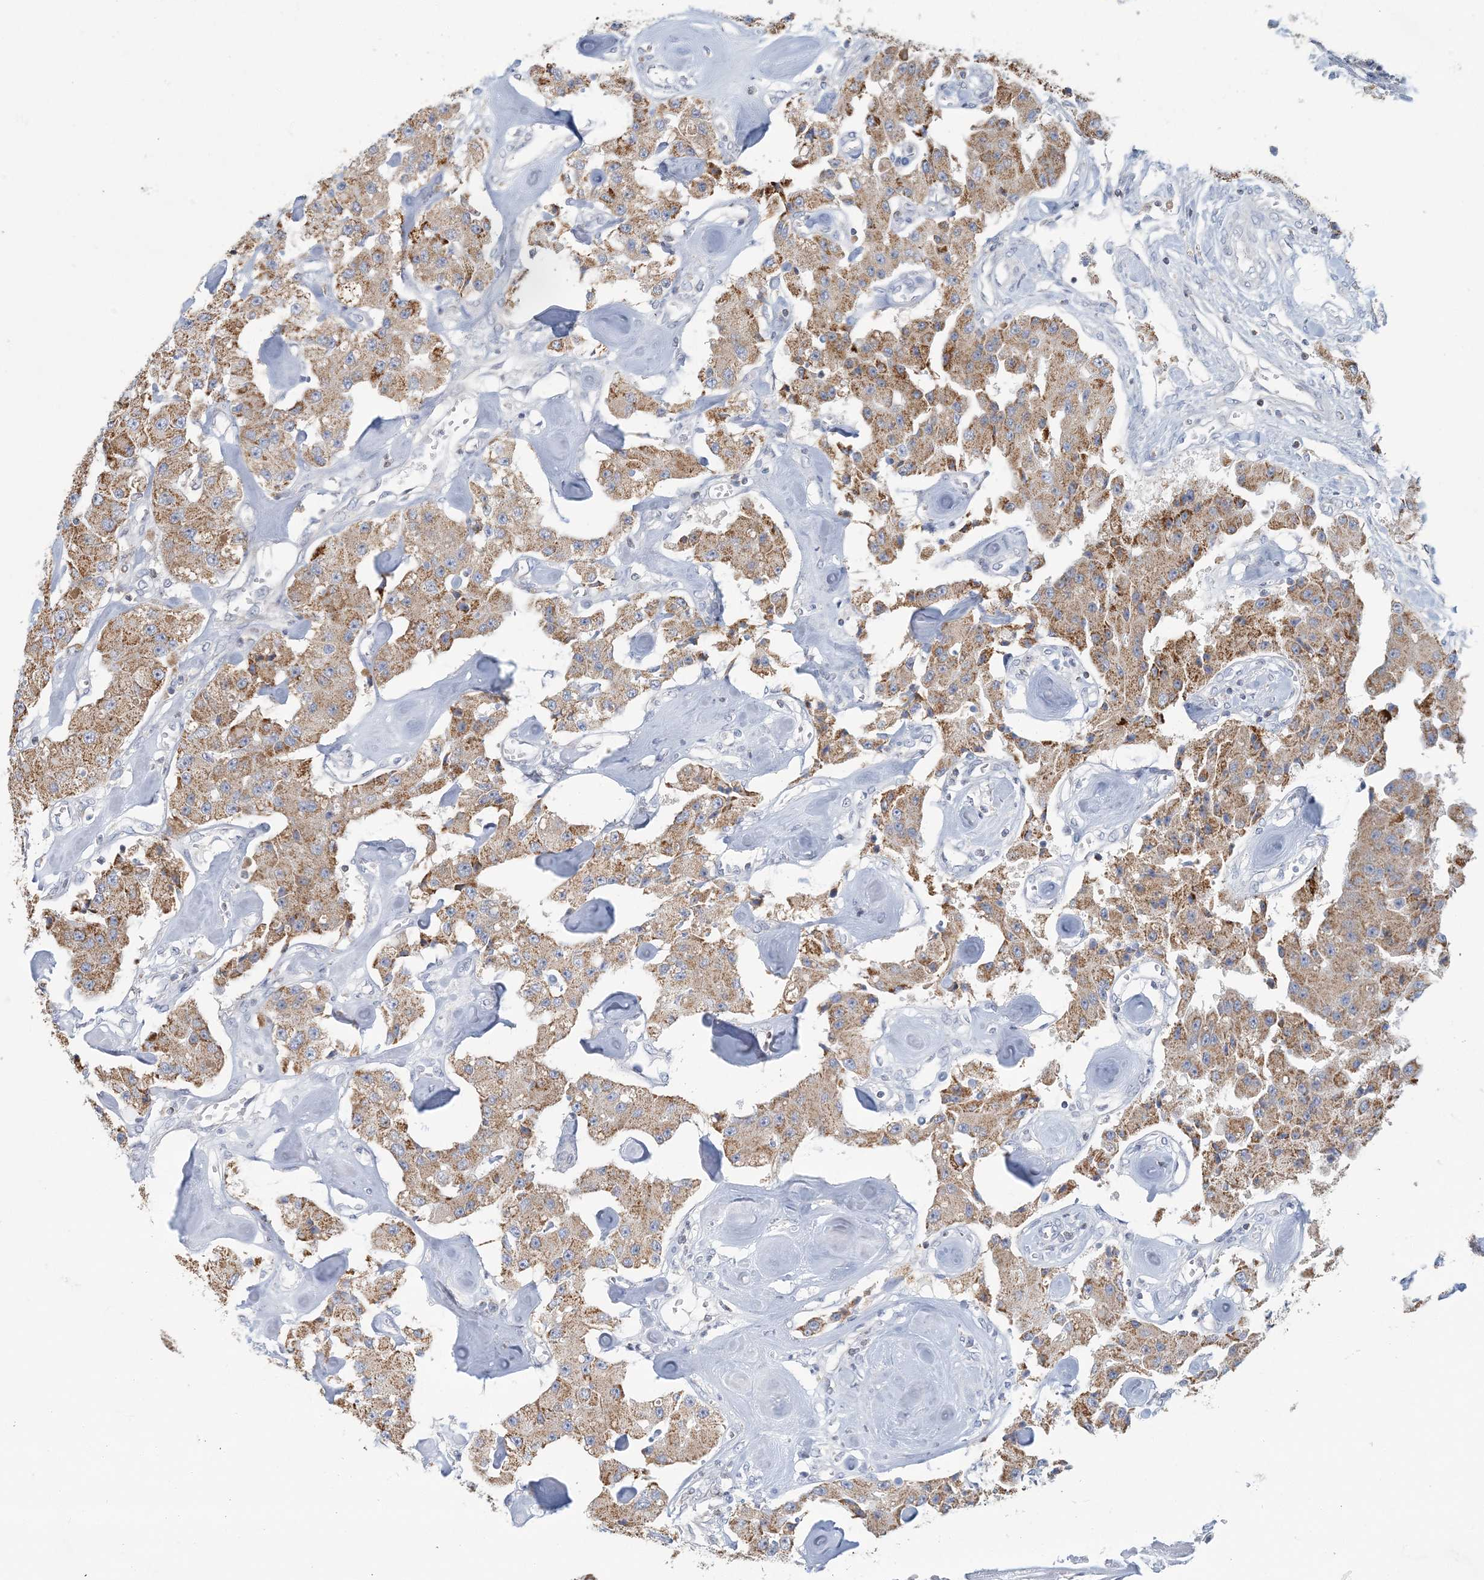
{"staining": {"intensity": "moderate", "quantity": ">75%", "location": "cytoplasmic/membranous"}, "tissue": "carcinoid", "cell_type": "Tumor cells", "image_type": "cancer", "snomed": [{"axis": "morphology", "description": "Carcinoid, malignant, NOS"}, {"axis": "topography", "description": "Pancreas"}], "caption": "Protein expression by immunohistochemistry shows moderate cytoplasmic/membranous staining in about >75% of tumor cells in carcinoid.", "gene": "BDH1", "patient": {"sex": "male", "age": 41}}